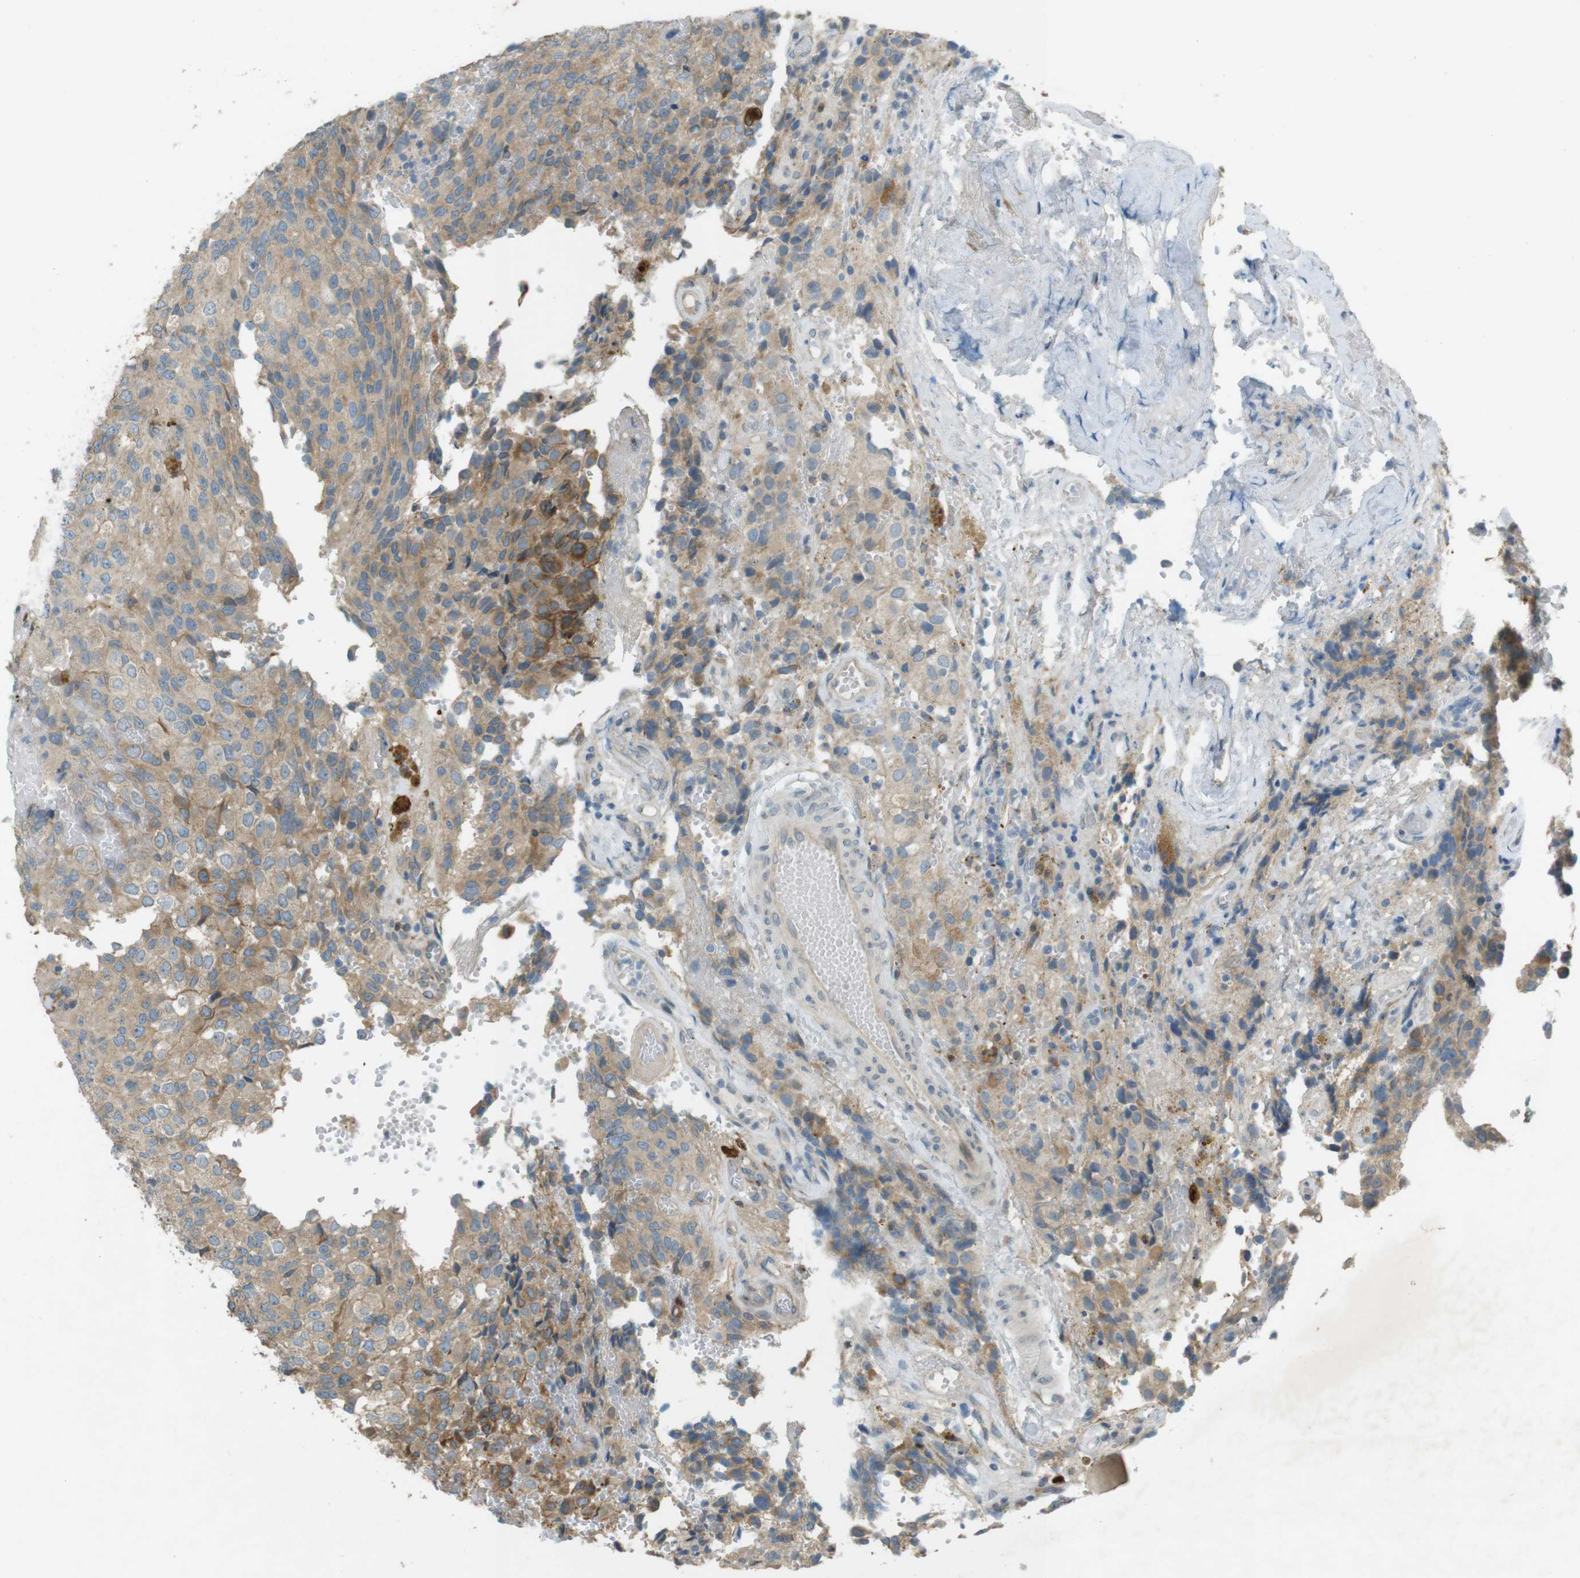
{"staining": {"intensity": "moderate", "quantity": ">75%", "location": "cytoplasmic/membranous"}, "tissue": "glioma", "cell_type": "Tumor cells", "image_type": "cancer", "snomed": [{"axis": "morphology", "description": "Glioma, malignant, High grade"}, {"axis": "topography", "description": "Brain"}], "caption": "A brown stain highlights moderate cytoplasmic/membranous positivity of a protein in glioma tumor cells.", "gene": "TMEM41B", "patient": {"sex": "male", "age": 32}}